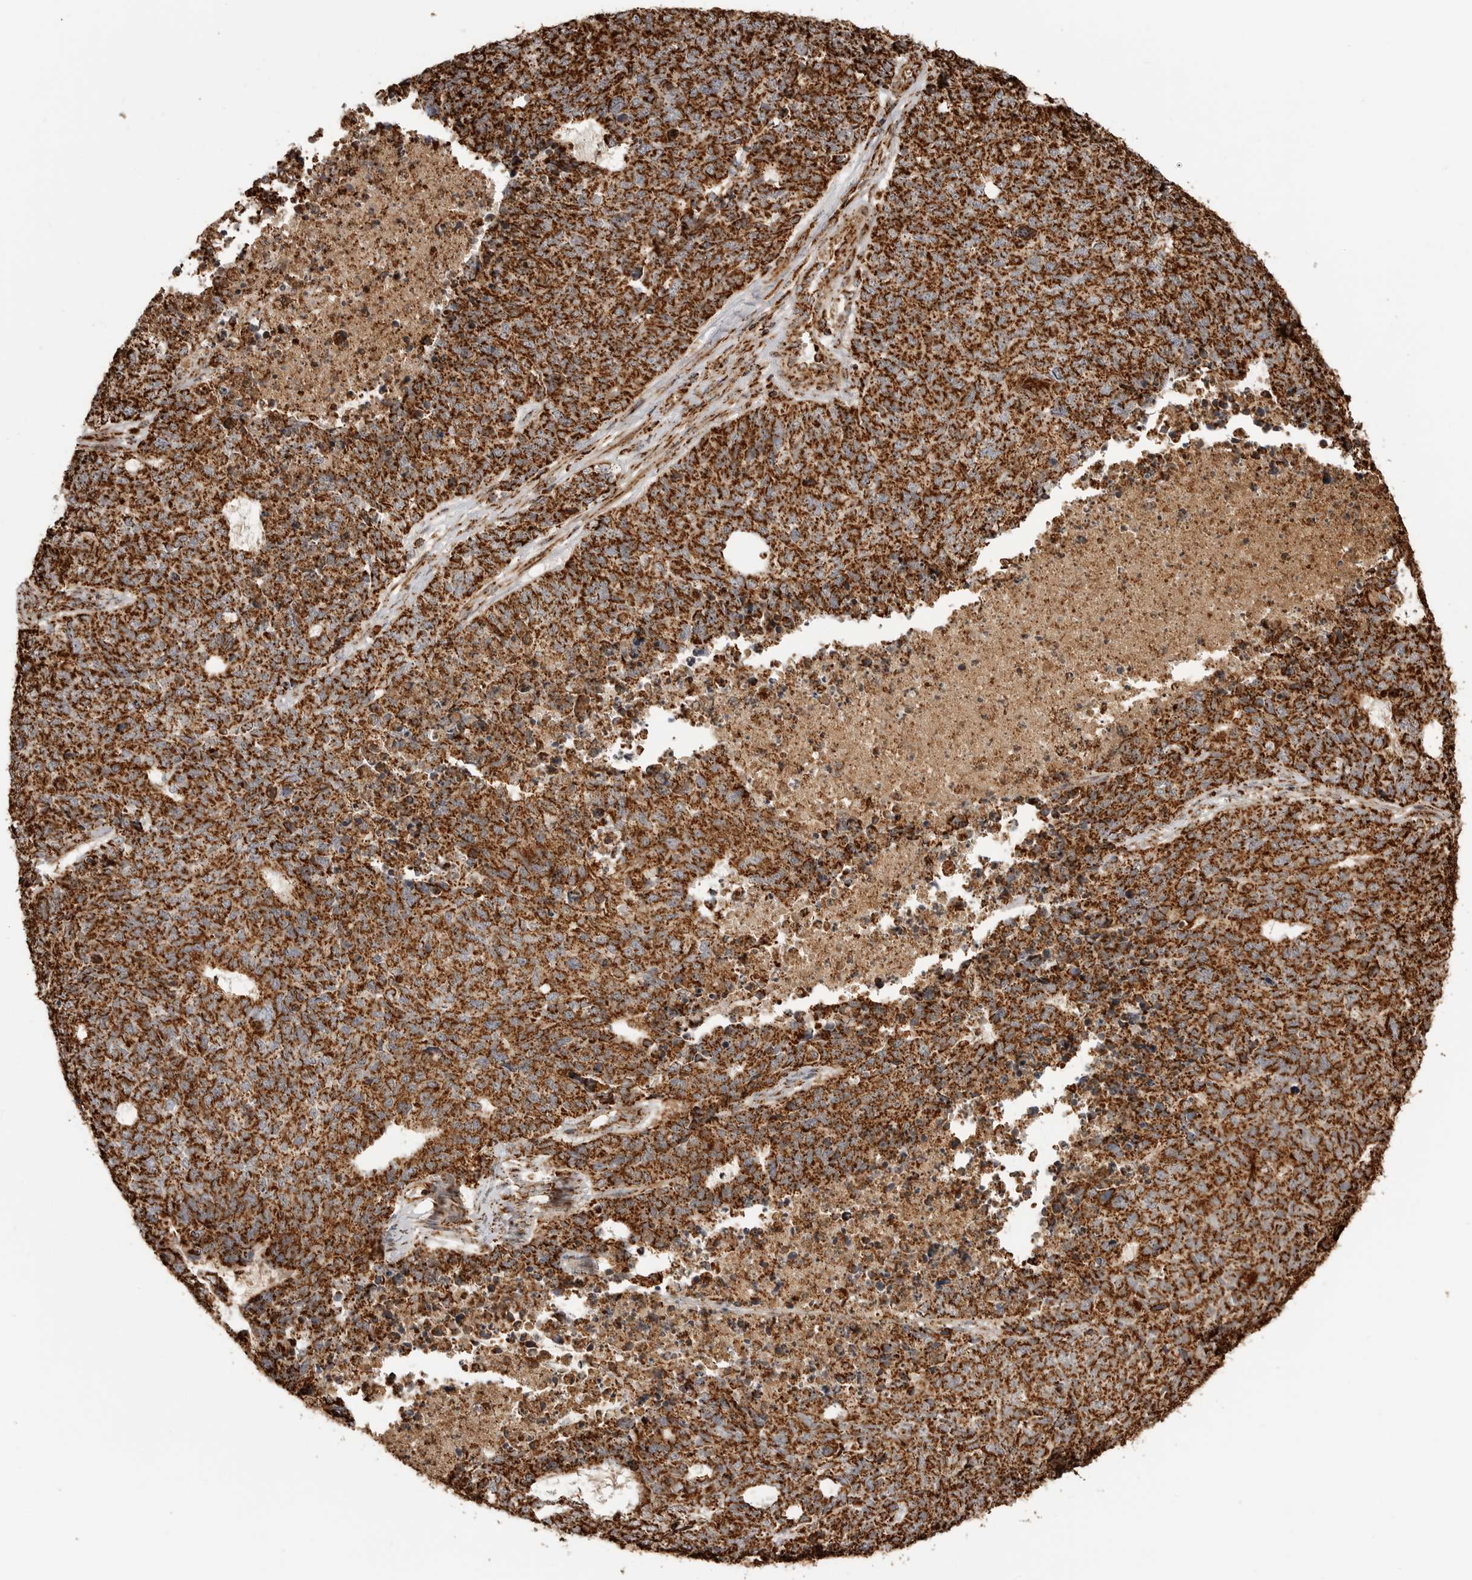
{"staining": {"intensity": "strong", "quantity": ">75%", "location": "cytoplasmic/membranous"}, "tissue": "cervical cancer", "cell_type": "Tumor cells", "image_type": "cancer", "snomed": [{"axis": "morphology", "description": "Squamous cell carcinoma, NOS"}, {"axis": "topography", "description": "Cervix"}], "caption": "Immunohistochemistry micrograph of neoplastic tissue: cervical cancer stained using immunohistochemistry (IHC) shows high levels of strong protein expression localized specifically in the cytoplasmic/membranous of tumor cells, appearing as a cytoplasmic/membranous brown color.", "gene": "BMP2K", "patient": {"sex": "female", "age": 63}}